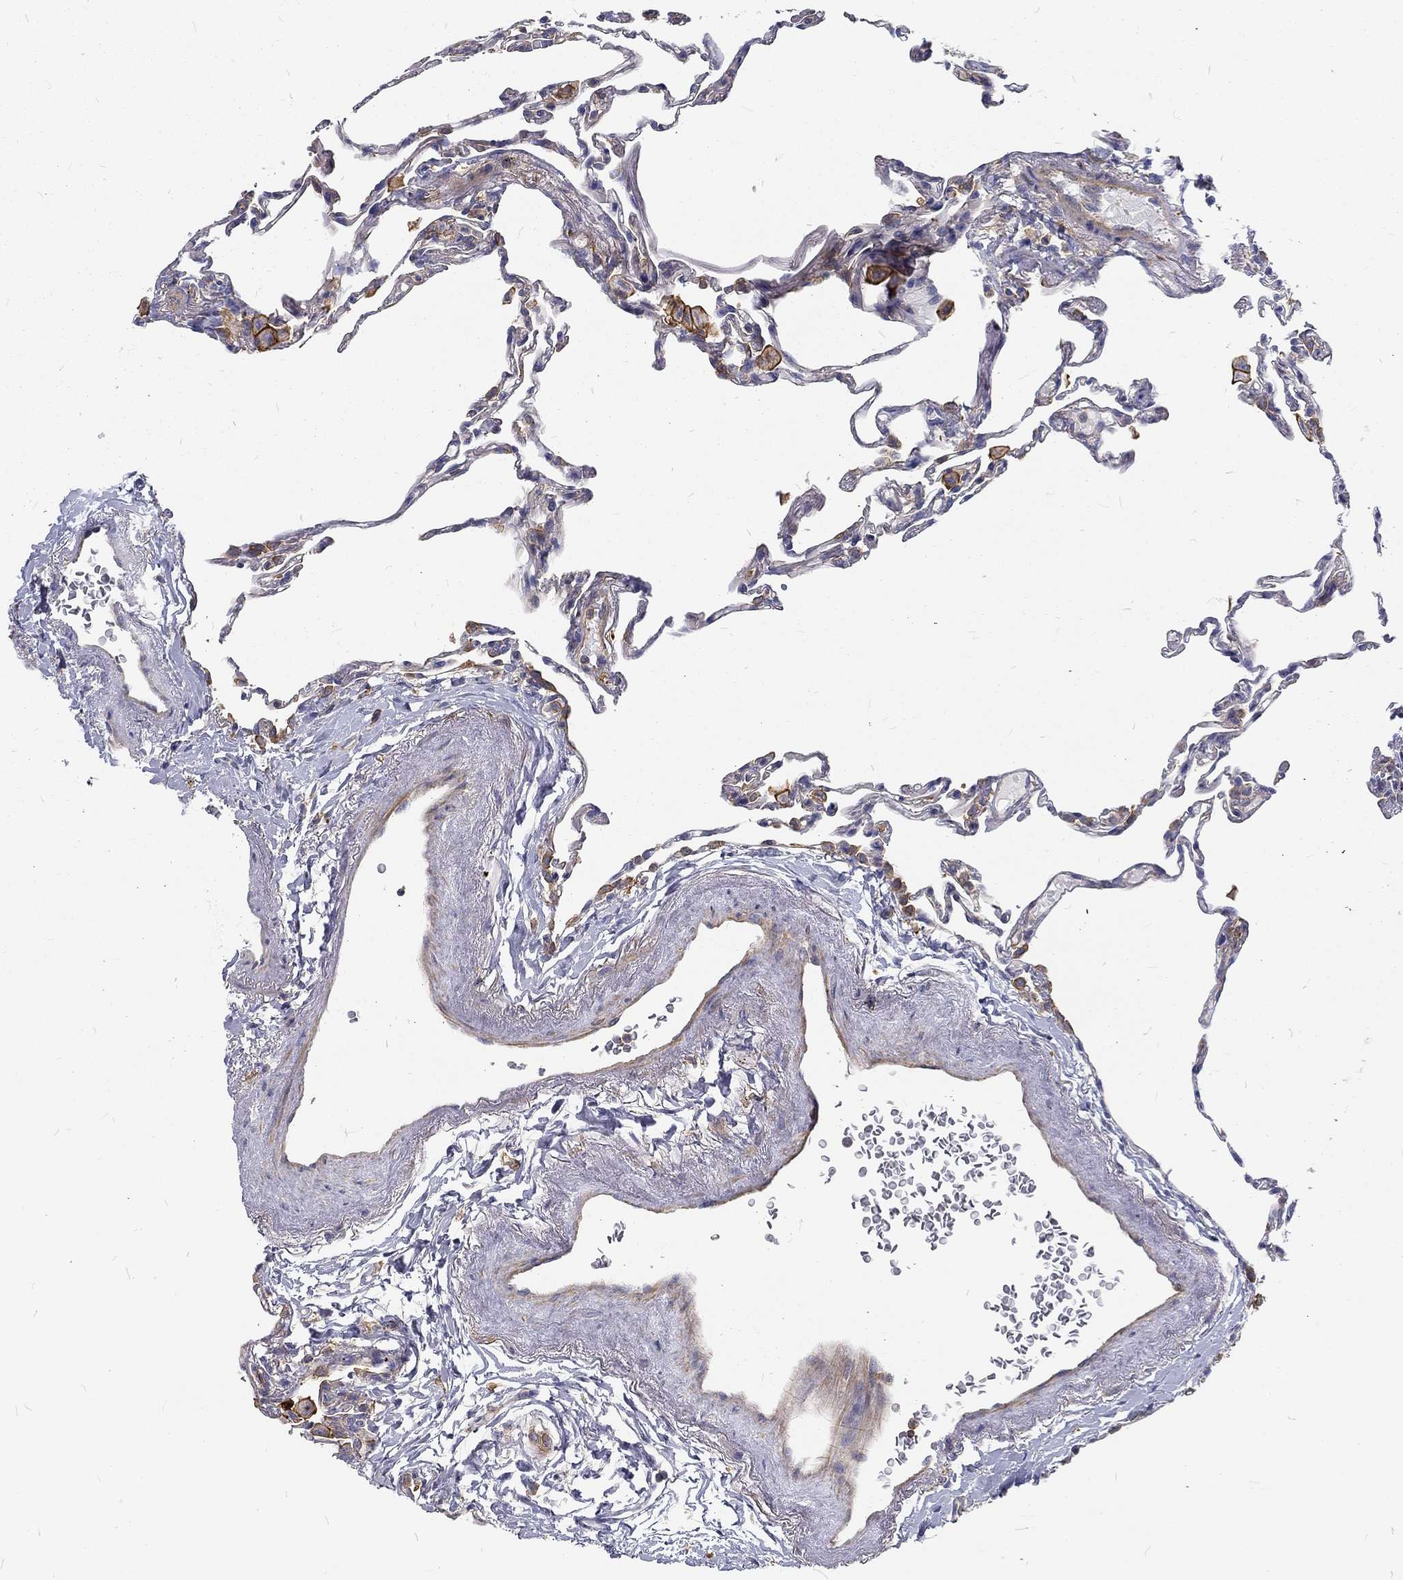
{"staining": {"intensity": "negative", "quantity": "none", "location": "none"}, "tissue": "lung", "cell_type": "Alveolar cells", "image_type": "normal", "snomed": [{"axis": "morphology", "description": "Normal tissue, NOS"}, {"axis": "topography", "description": "Lung"}], "caption": "A high-resolution photomicrograph shows IHC staining of normal lung, which displays no significant expression in alveolar cells. Brightfield microscopy of IHC stained with DAB (3,3'-diaminobenzidine) (brown) and hematoxylin (blue), captured at high magnification.", "gene": "MTMR11", "patient": {"sex": "female", "age": 57}}